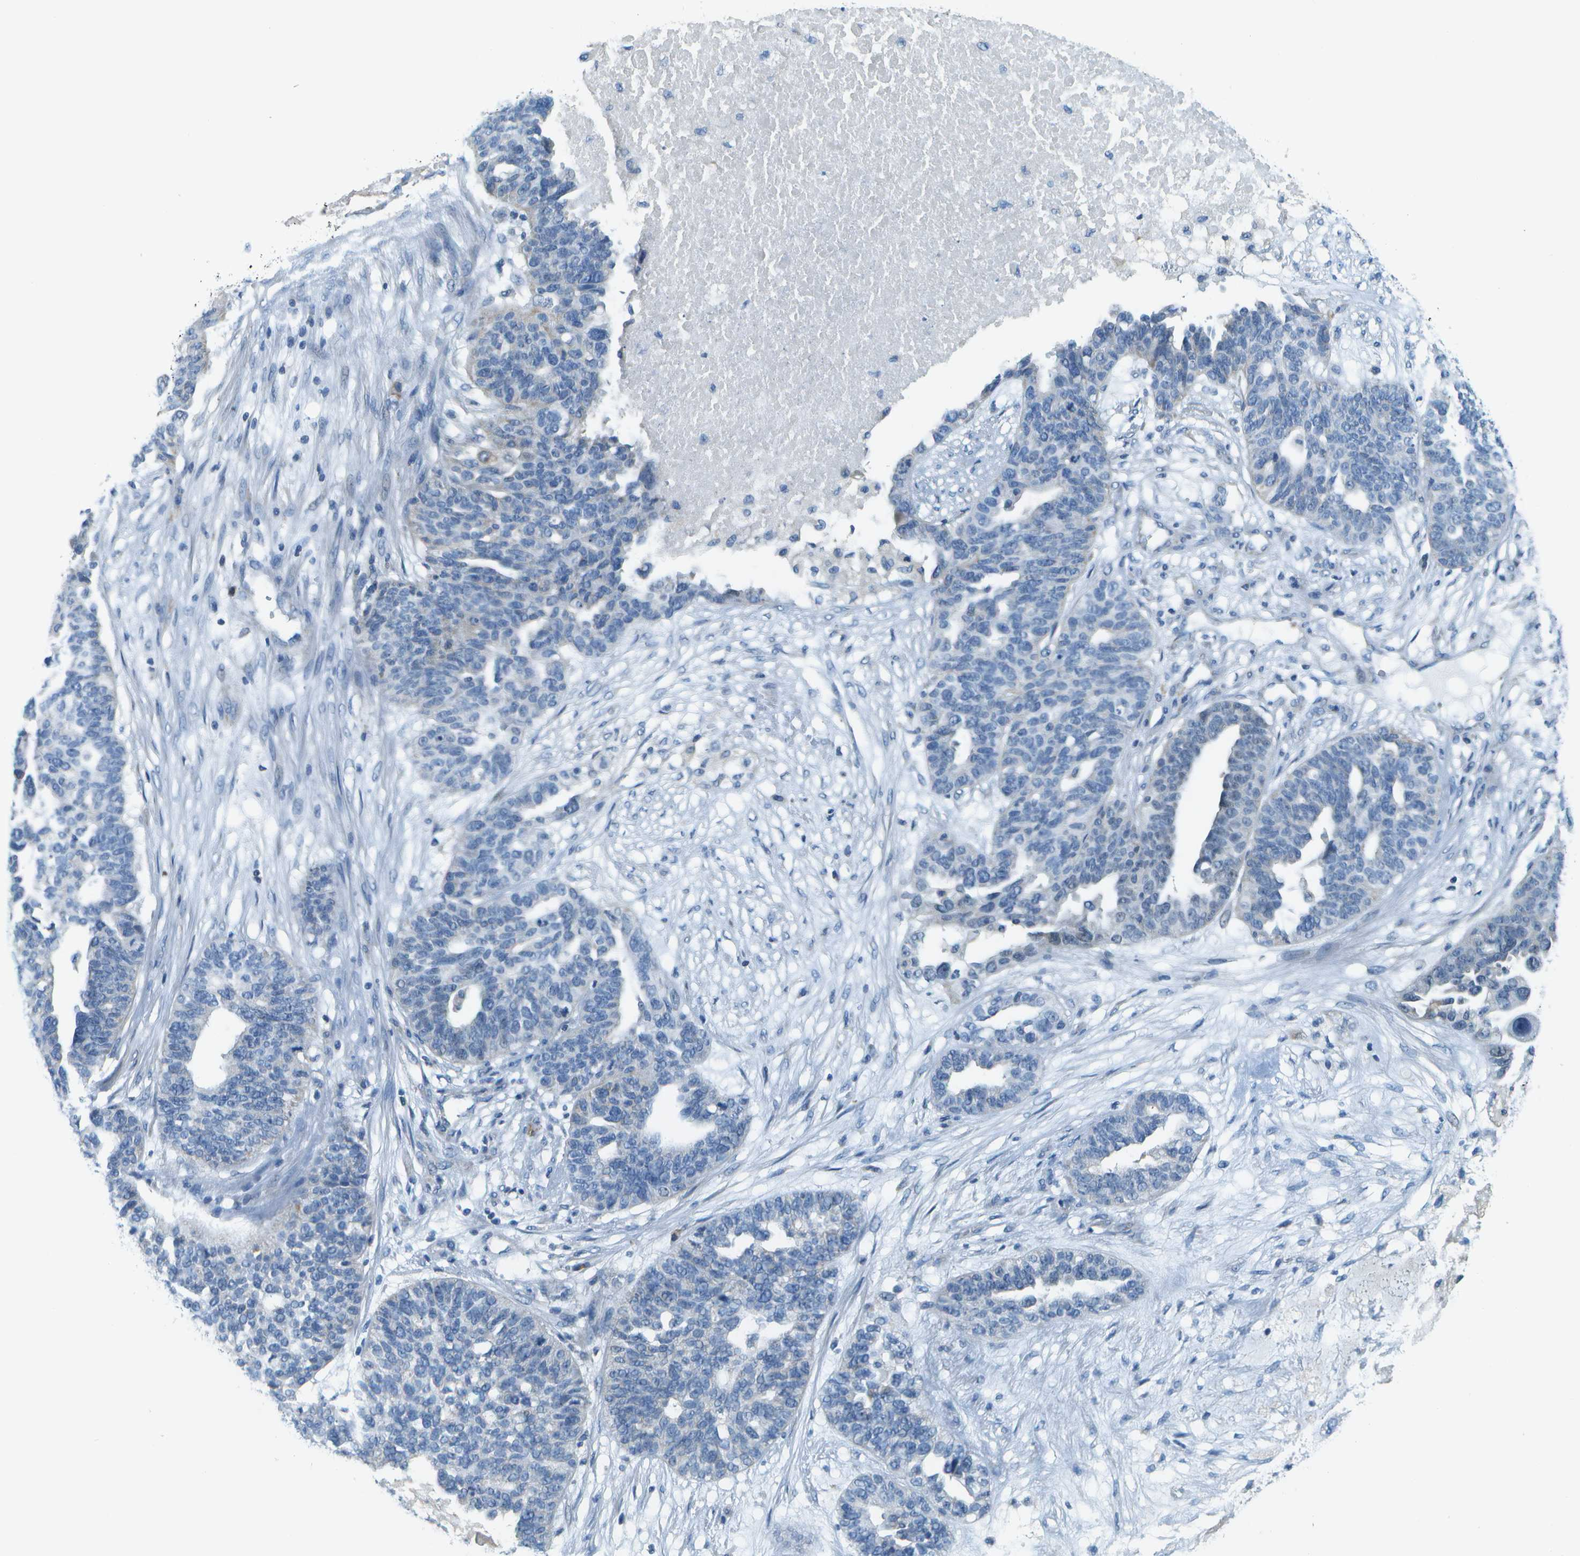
{"staining": {"intensity": "negative", "quantity": "none", "location": "none"}, "tissue": "ovarian cancer", "cell_type": "Tumor cells", "image_type": "cancer", "snomed": [{"axis": "morphology", "description": "Cystadenocarcinoma, serous, NOS"}, {"axis": "topography", "description": "Ovary"}], "caption": "Immunohistochemistry of ovarian serous cystadenocarcinoma exhibits no staining in tumor cells. (Stains: DAB (3,3'-diaminobenzidine) immunohistochemistry (IHC) with hematoxylin counter stain, Microscopy: brightfield microscopy at high magnification).", "gene": "PTGIS", "patient": {"sex": "female", "age": 59}}